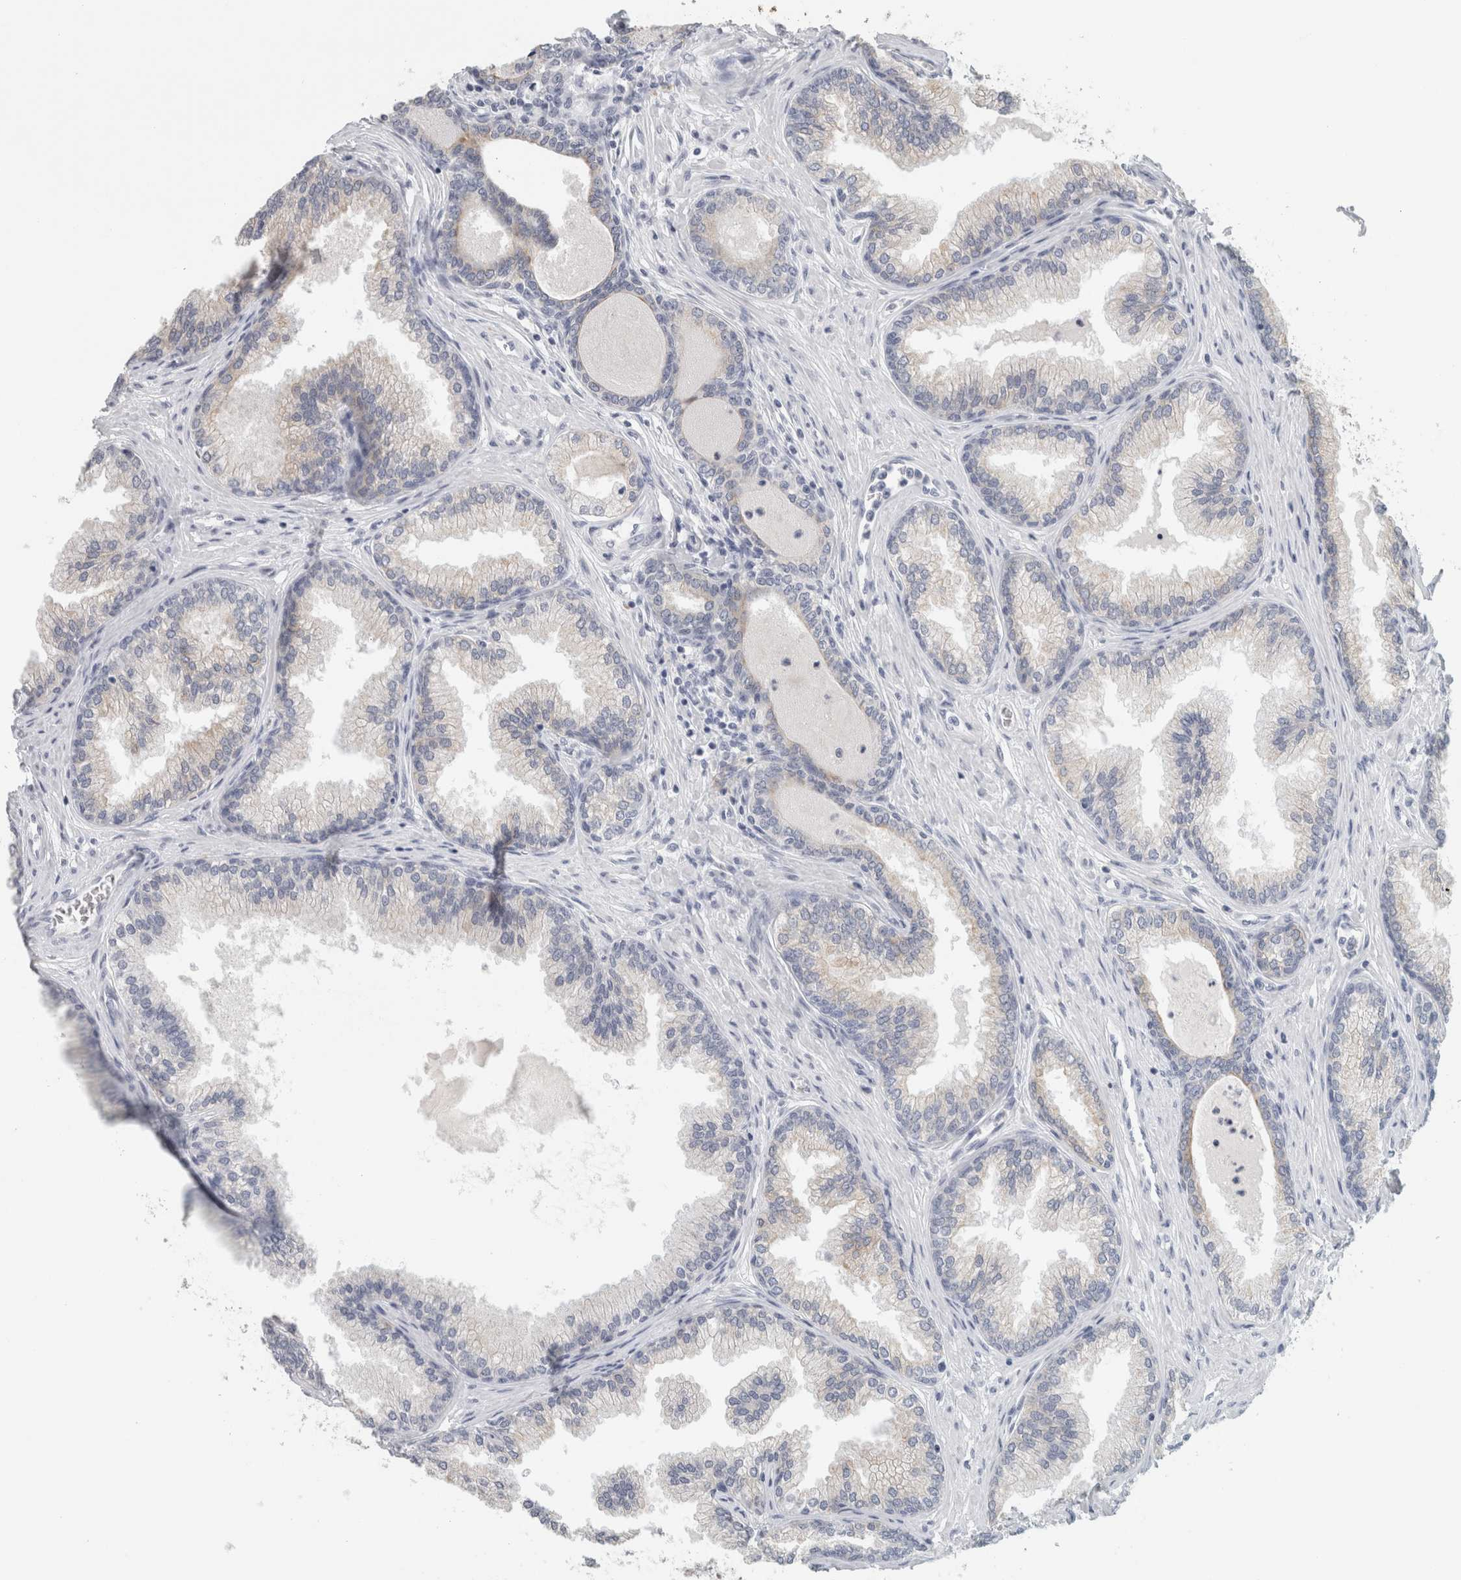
{"staining": {"intensity": "weak", "quantity": "<25%", "location": "cytoplasmic/membranous"}, "tissue": "prostate cancer", "cell_type": "Tumor cells", "image_type": "cancer", "snomed": [{"axis": "morphology", "description": "Adenocarcinoma, High grade"}, {"axis": "topography", "description": "Prostate"}], "caption": "Tumor cells are negative for brown protein staining in high-grade adenocarcinoma (prostate). (IHC, brightfield microscopy, high magnification).", "gene": "SLC28A3", "patient": {"sex": "male", "age": 70}}